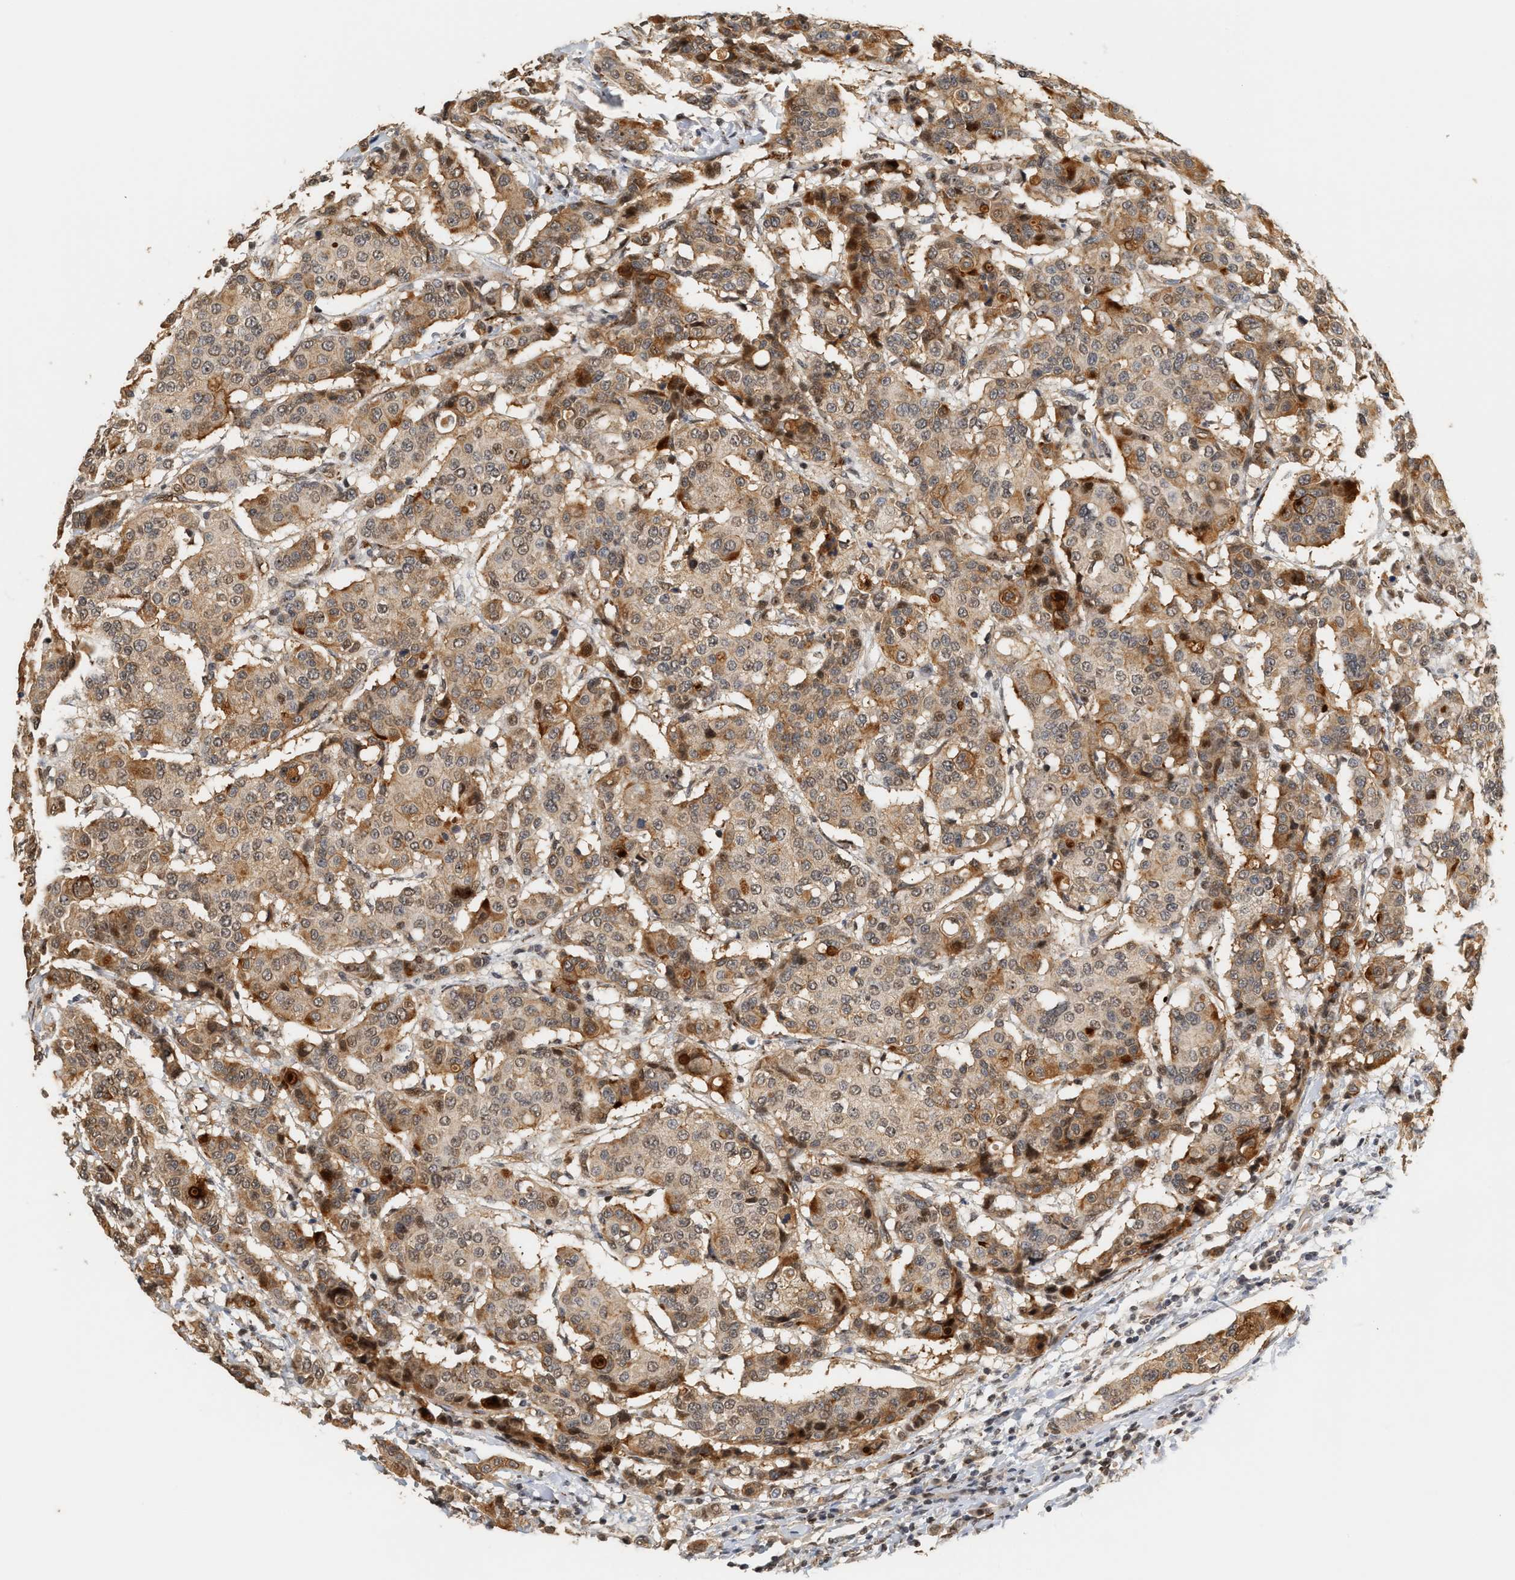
{"staining": {"intensity": "moderate", "quantity": ">75%", "location": "cytoplasmic/membranous"}, "tissue": "breast cancer", "cell_type": "Tumor cells", "image_type": "cancer", "snomed": [{"axis": "morphology", "description": "Duct carcinoma"}, {"axis": "topography", "description": "Breast"}], "caption": "Protein expression analysis of human breast cancer (invasive ductal carcinoma) reveals moderate cytoplasmic/membranous staining in about >75% of tumor cells.", "gene": "PLXND1", "patient": {"sex": "female", "age": 27}}